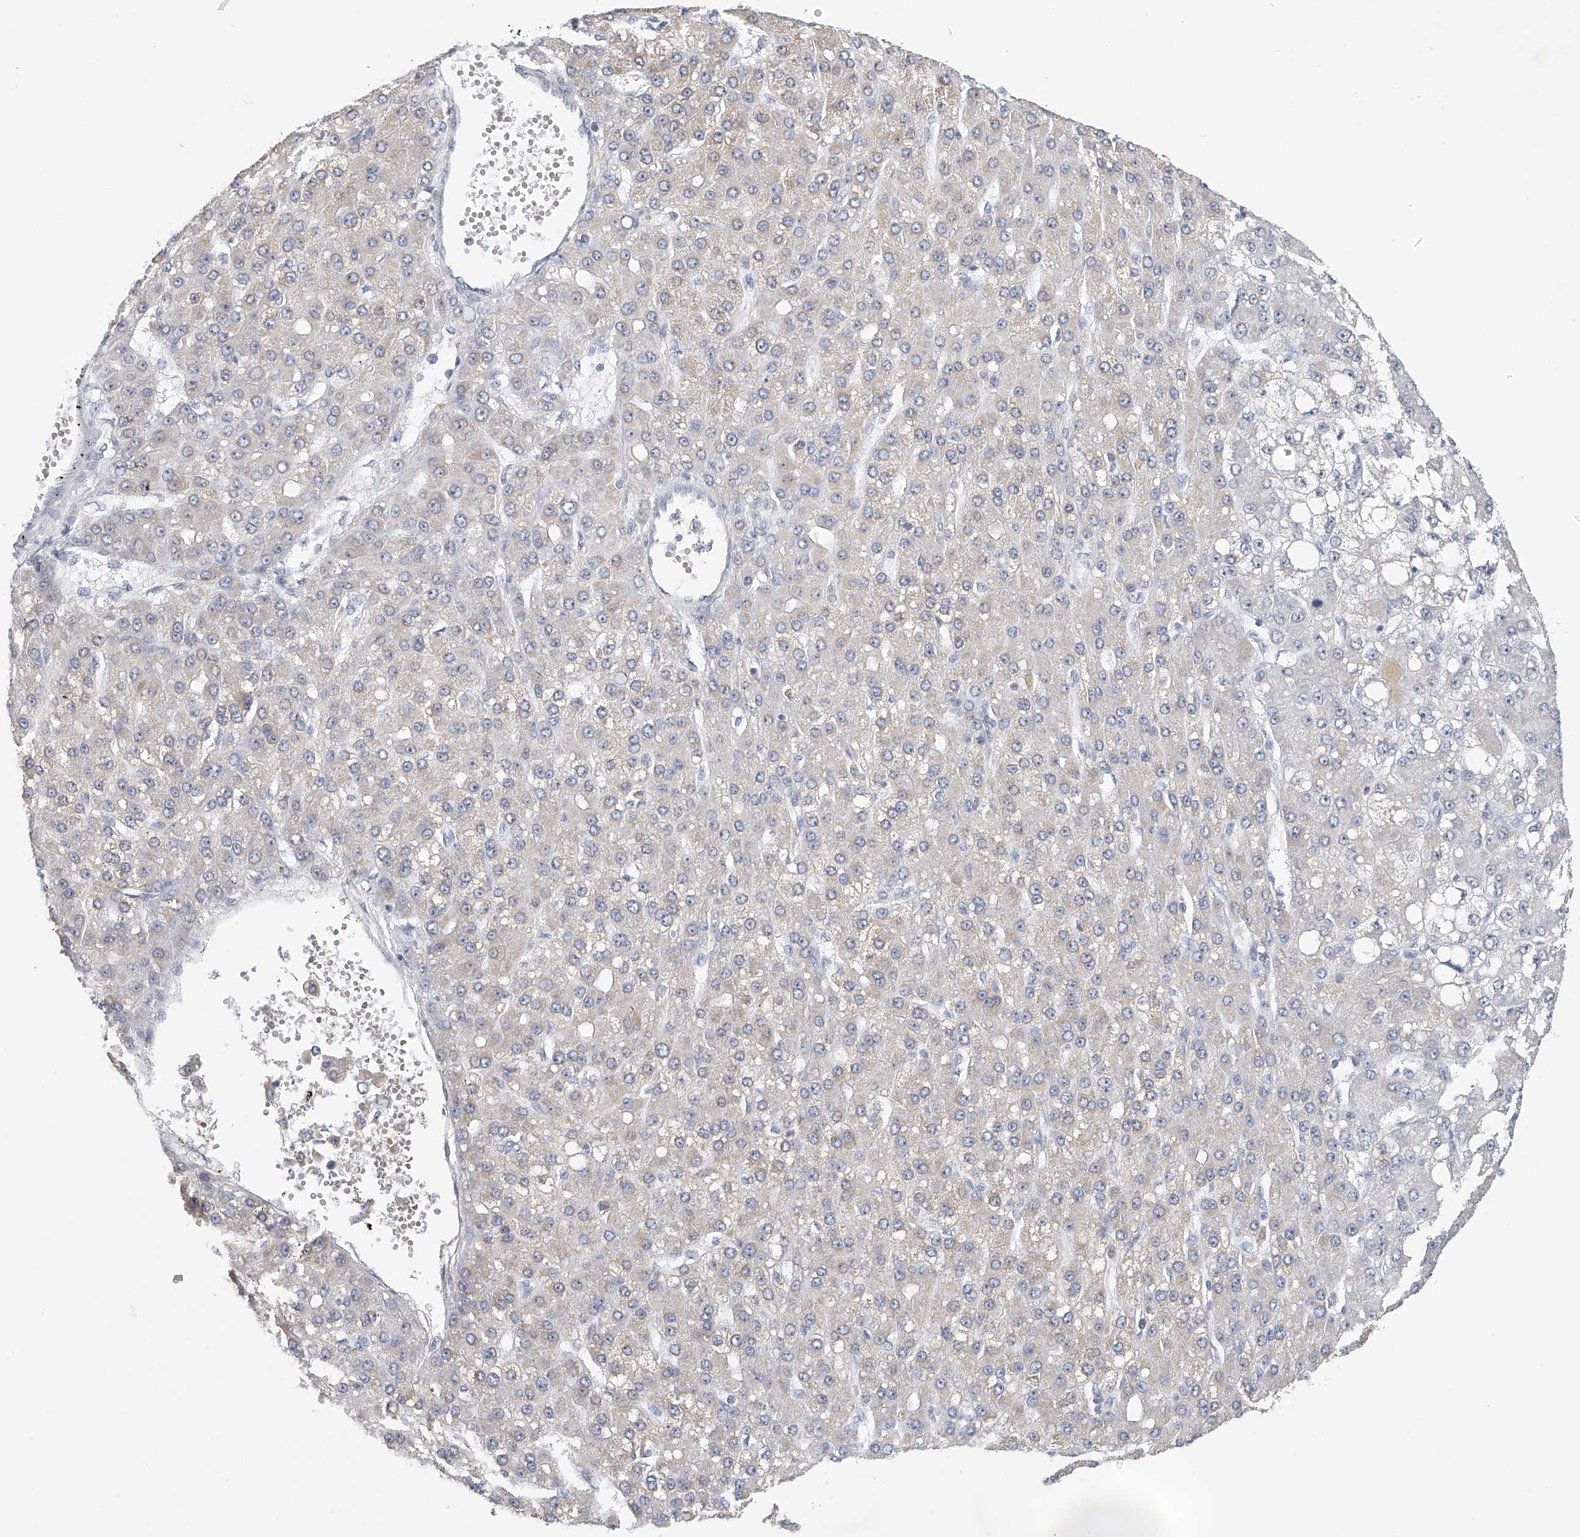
{"staining": {"intensity": "negative", "quantity": "none", "location": "none"}, "tissue": "liver cancer", "cell_type": "Tumor cells", "image_type": "cancer", "snomed": [{"axis": "morphology", "description": "Carcinoma, Hepatocellular, NOS"}, {"axis": "topography", "description": "Liver"}], "caption": "Hepatocellular carcinoma (liver) stained for a protein using IHC exhibits no expression tumor cells.", "gene": "DDX43", "patient": {"sex": "male", "age": 67}}